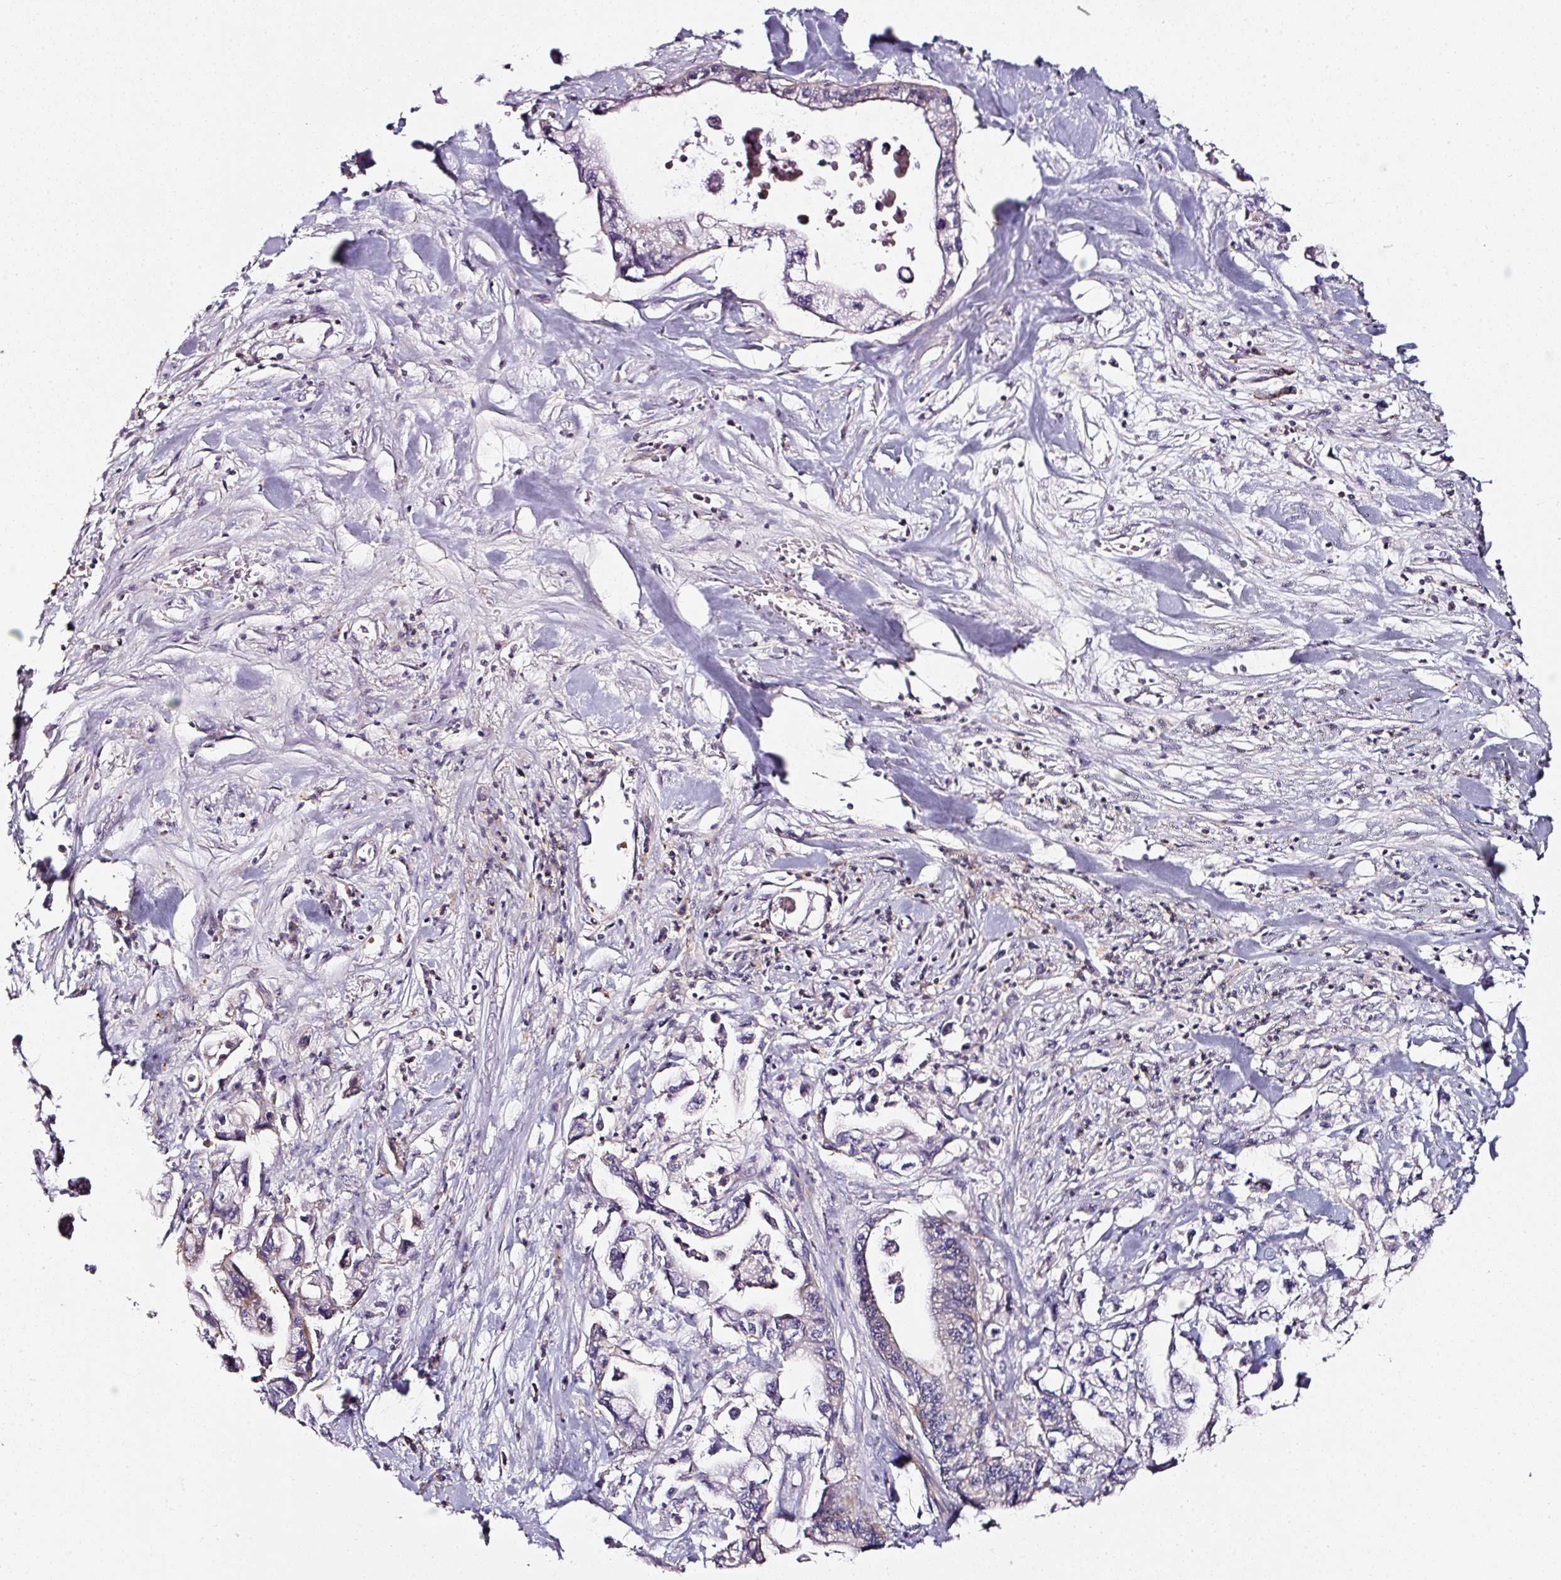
{"staining": {"intensity": "moderate", "quantity": "<25%", "location": "cytoplasmic/membranous"}, "tissue": "pancreatic cancer", "cell_type": "Tumor cells", "image_type": "cancer", "snomed": [{"axis": "morphology", "description": "Adenocarcinoma, NOS"}, {"axis": "topography", "description": "Pancreas"}], "caption": "IHC image of neoplastic tissue: human adenocarcinoma (pancreatic) stained using immunohistochemistry (IHC) exhibits low levels of moderate protein expression localized specifically in the cytoplasmic/membranous of tumor cells, appearing as a cytoplasmic/membranous brown color.", "gene": "CD47", "patient": {"sex": "male", "age": 61}}